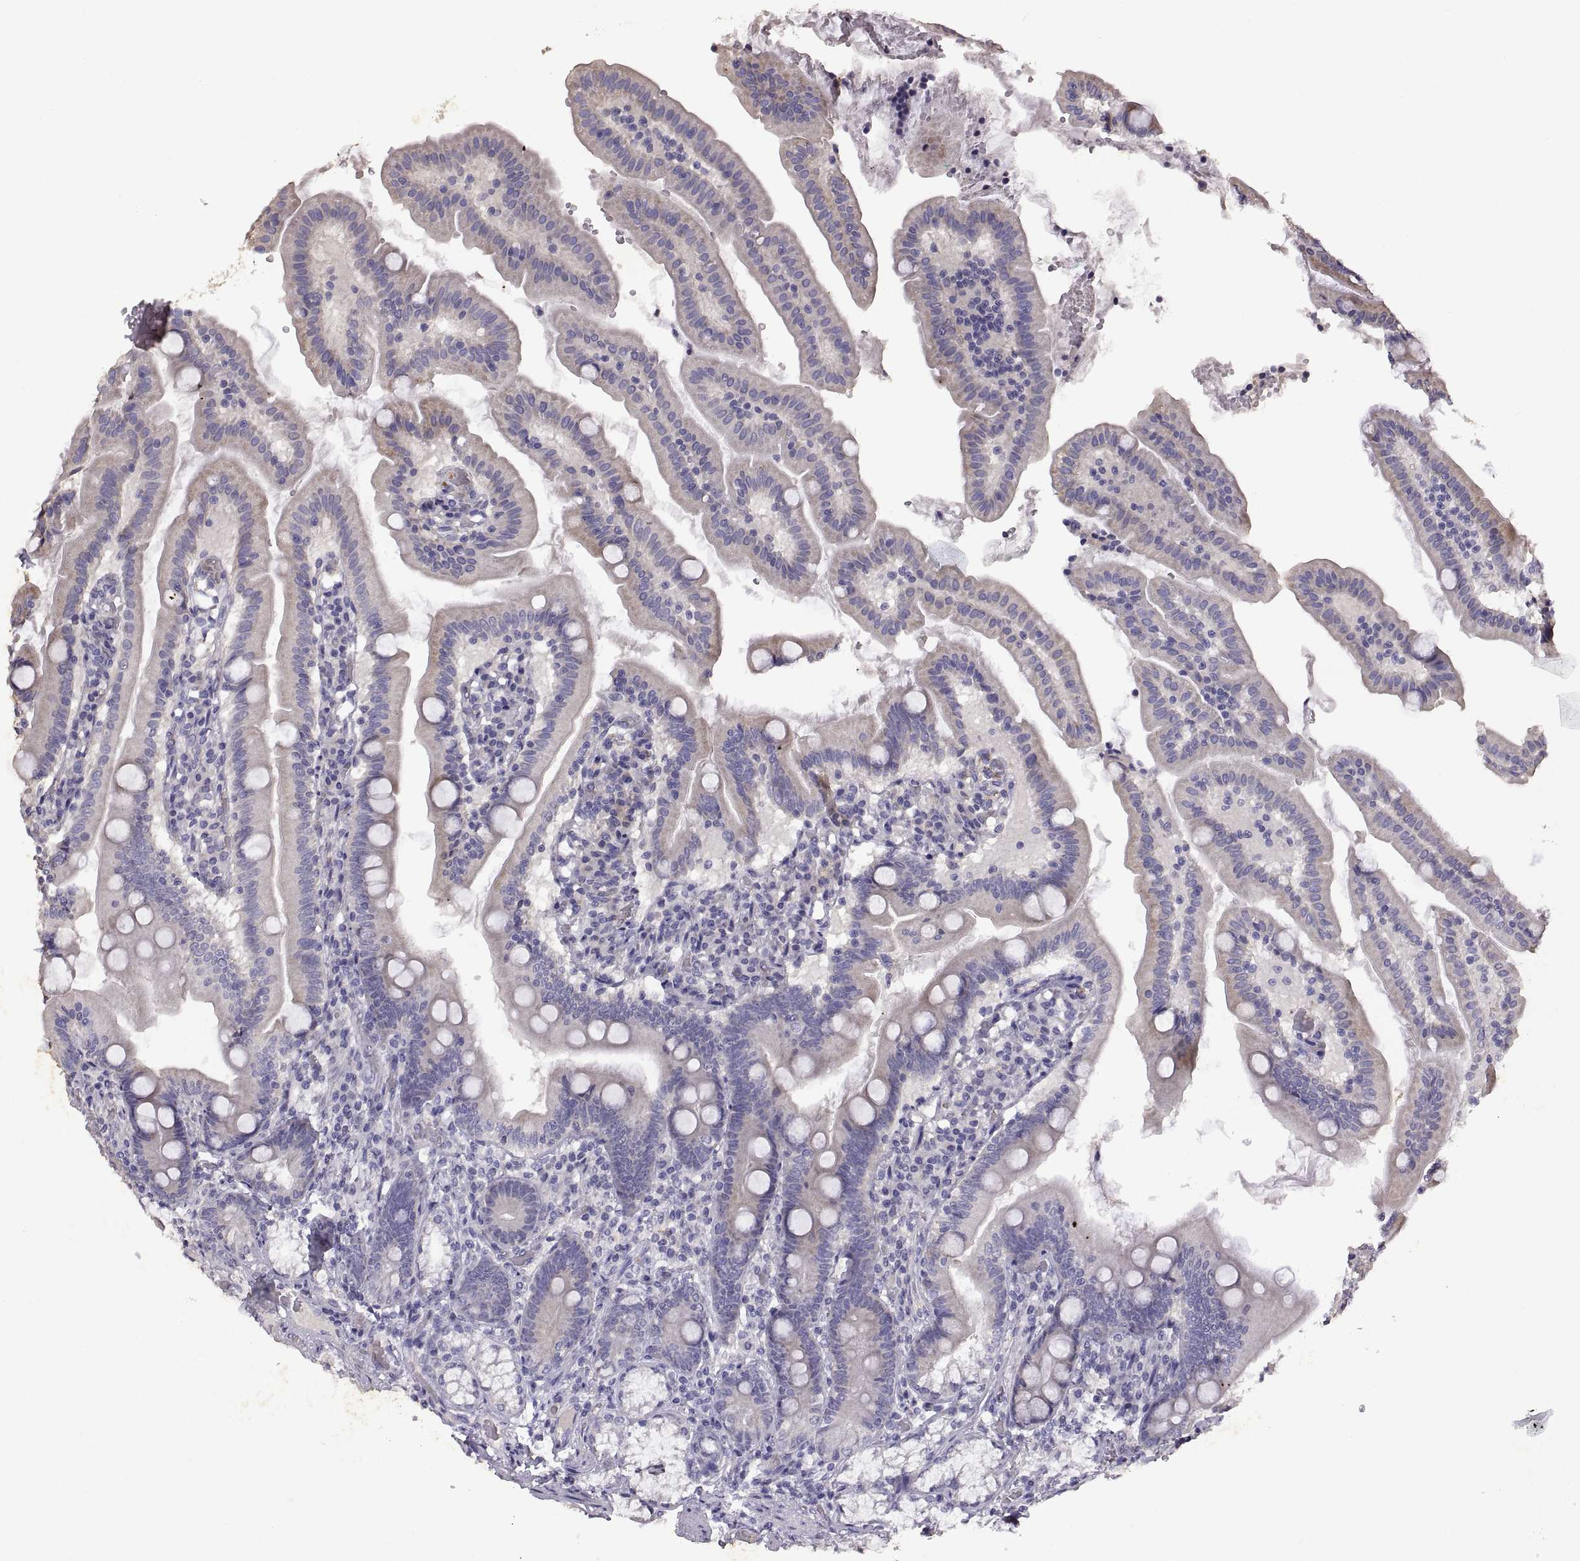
{"staining": {"intensity": "weak", "quantity": "<25%", "location": "cytoplasmic/membranous"}, "tissue": "duodenum", "cell_type": "Glandular cells", "image_type": "normal", "snomed": [{"axis": "morphology", "description": "Normal tissue, NOS"}, {"axis": "topography", "description": "Duodenum"}], "caption": "Immunohistochemical staining of normal human duodenum exhibits no significant staining in glandular cells.", "gene": "DEFB136", "patient": {"sex": "female", "age": 67}}